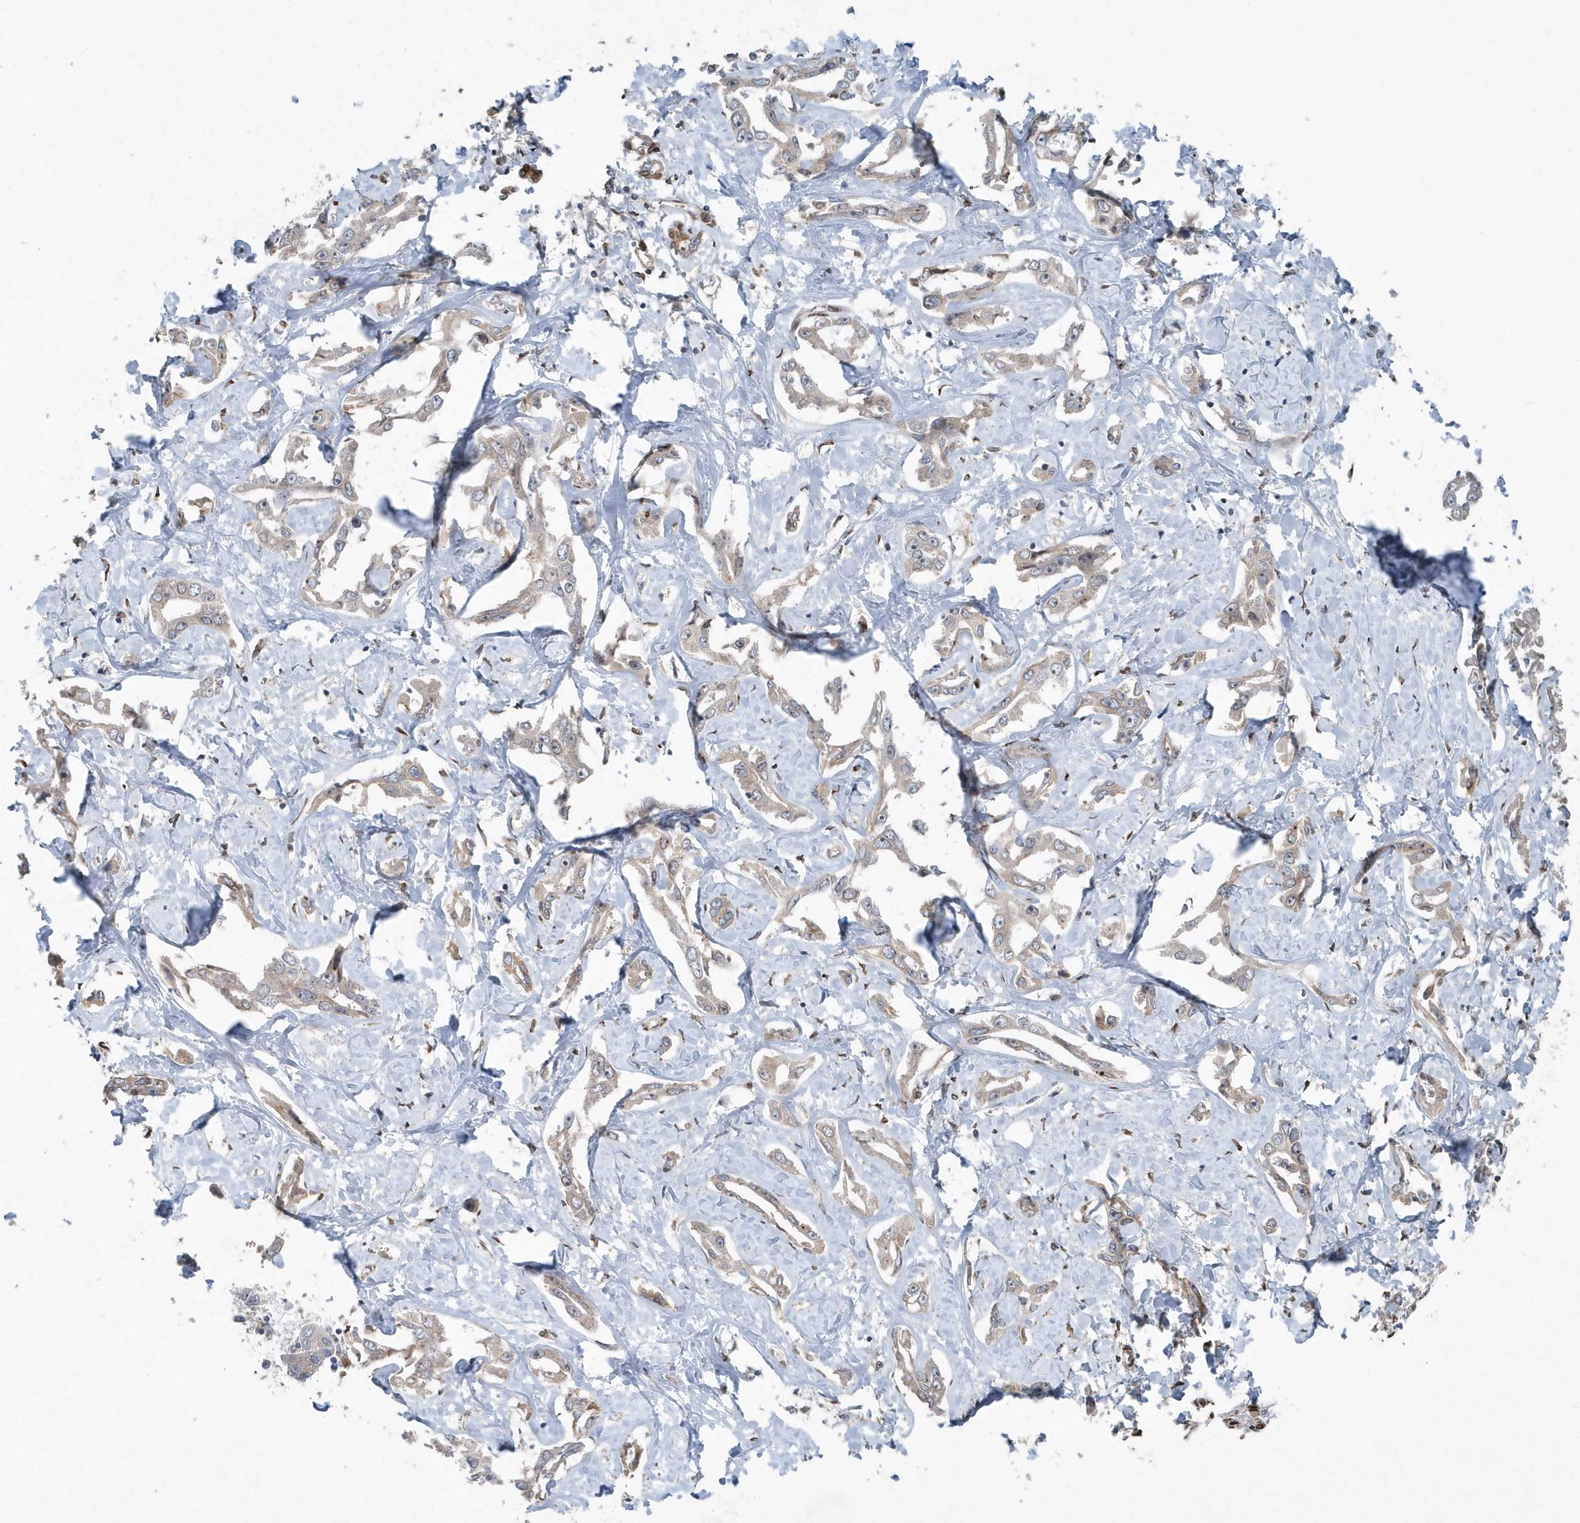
{"staining": {"intensity": "weak", "quantity": "<25%", "location": "cytoplasmic/membranous"}, "tissue": "liver cancer", "cell_type": "Tumor cells", "image_type": "cancer", "snomed": [{"axis": "morphology", "description": "Cholangiocarcinoma"}, {"axis": "topography", "description": "Liver"}], "caption": "High magnification brightfield microscopy of liver cancer (cholangiocarcinoma) stained with DAB (brown) and counterstained with hematoxylin (blue): tumor cells show no significant positivity.", "gene": "MCC", "patient": {"sex": "male", "age": 59}}